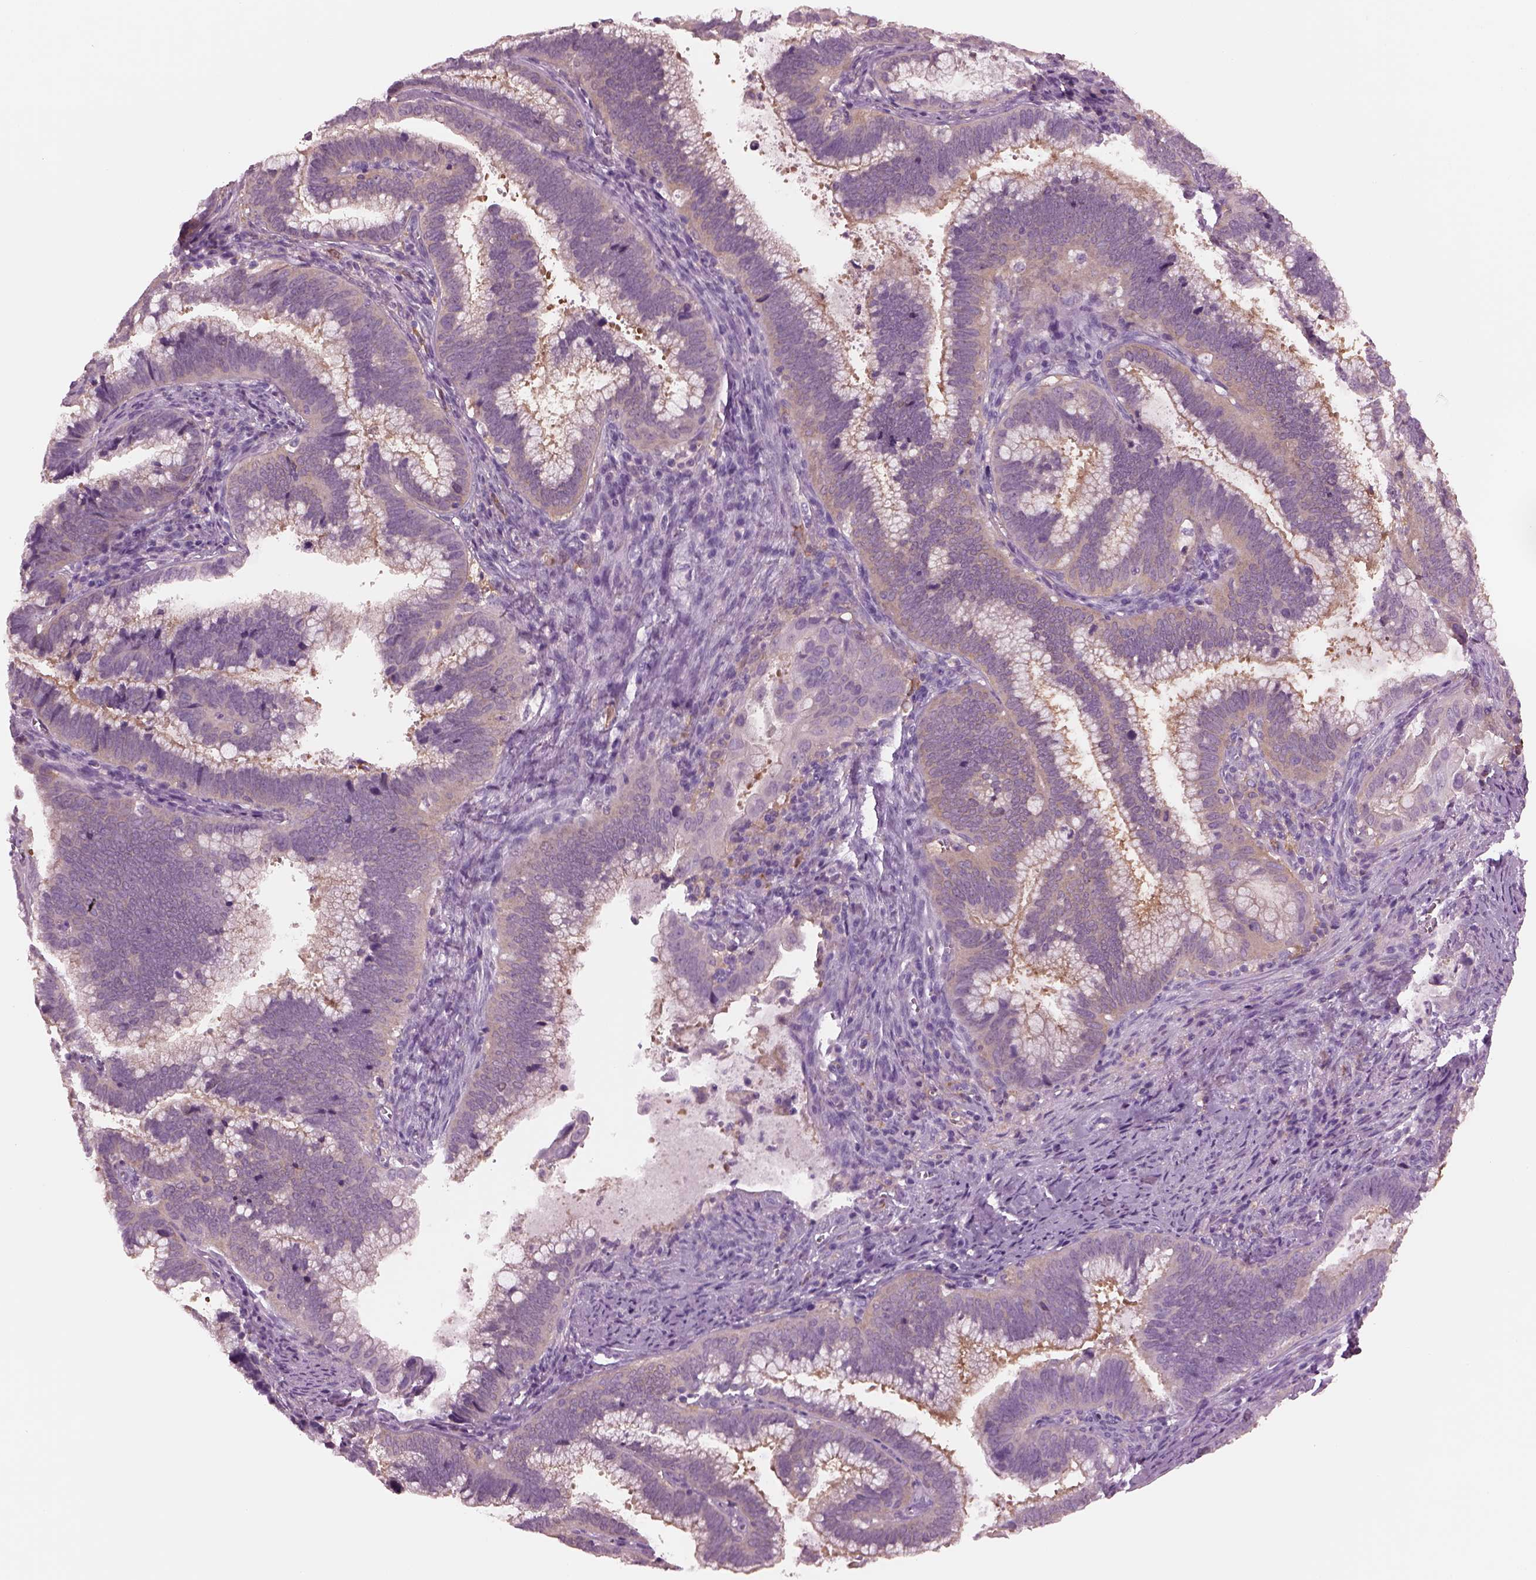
{"staining": {"intensity": "negative", "quantity": "none", "location": "none"}, "tissue": "cervical cancer", "cell_type": "Tumor cells", "image_type": "cancer", "snomed": [{"axis": "morphology", "description": "Adenocarcinoma, NOS"}, {"axis": "topography", "description": "Cervix"}], "caption": "High magnification brightfield microscopy of adenocarcinoma (cervical) stained with DAB (3,3'-diaminobenzidine) (brown) and counterstained with hematoxylin (blue): tumor cells show no significant expression.", "gene": "SHTN1", "patient": {"sex": "female", "age": 61}}